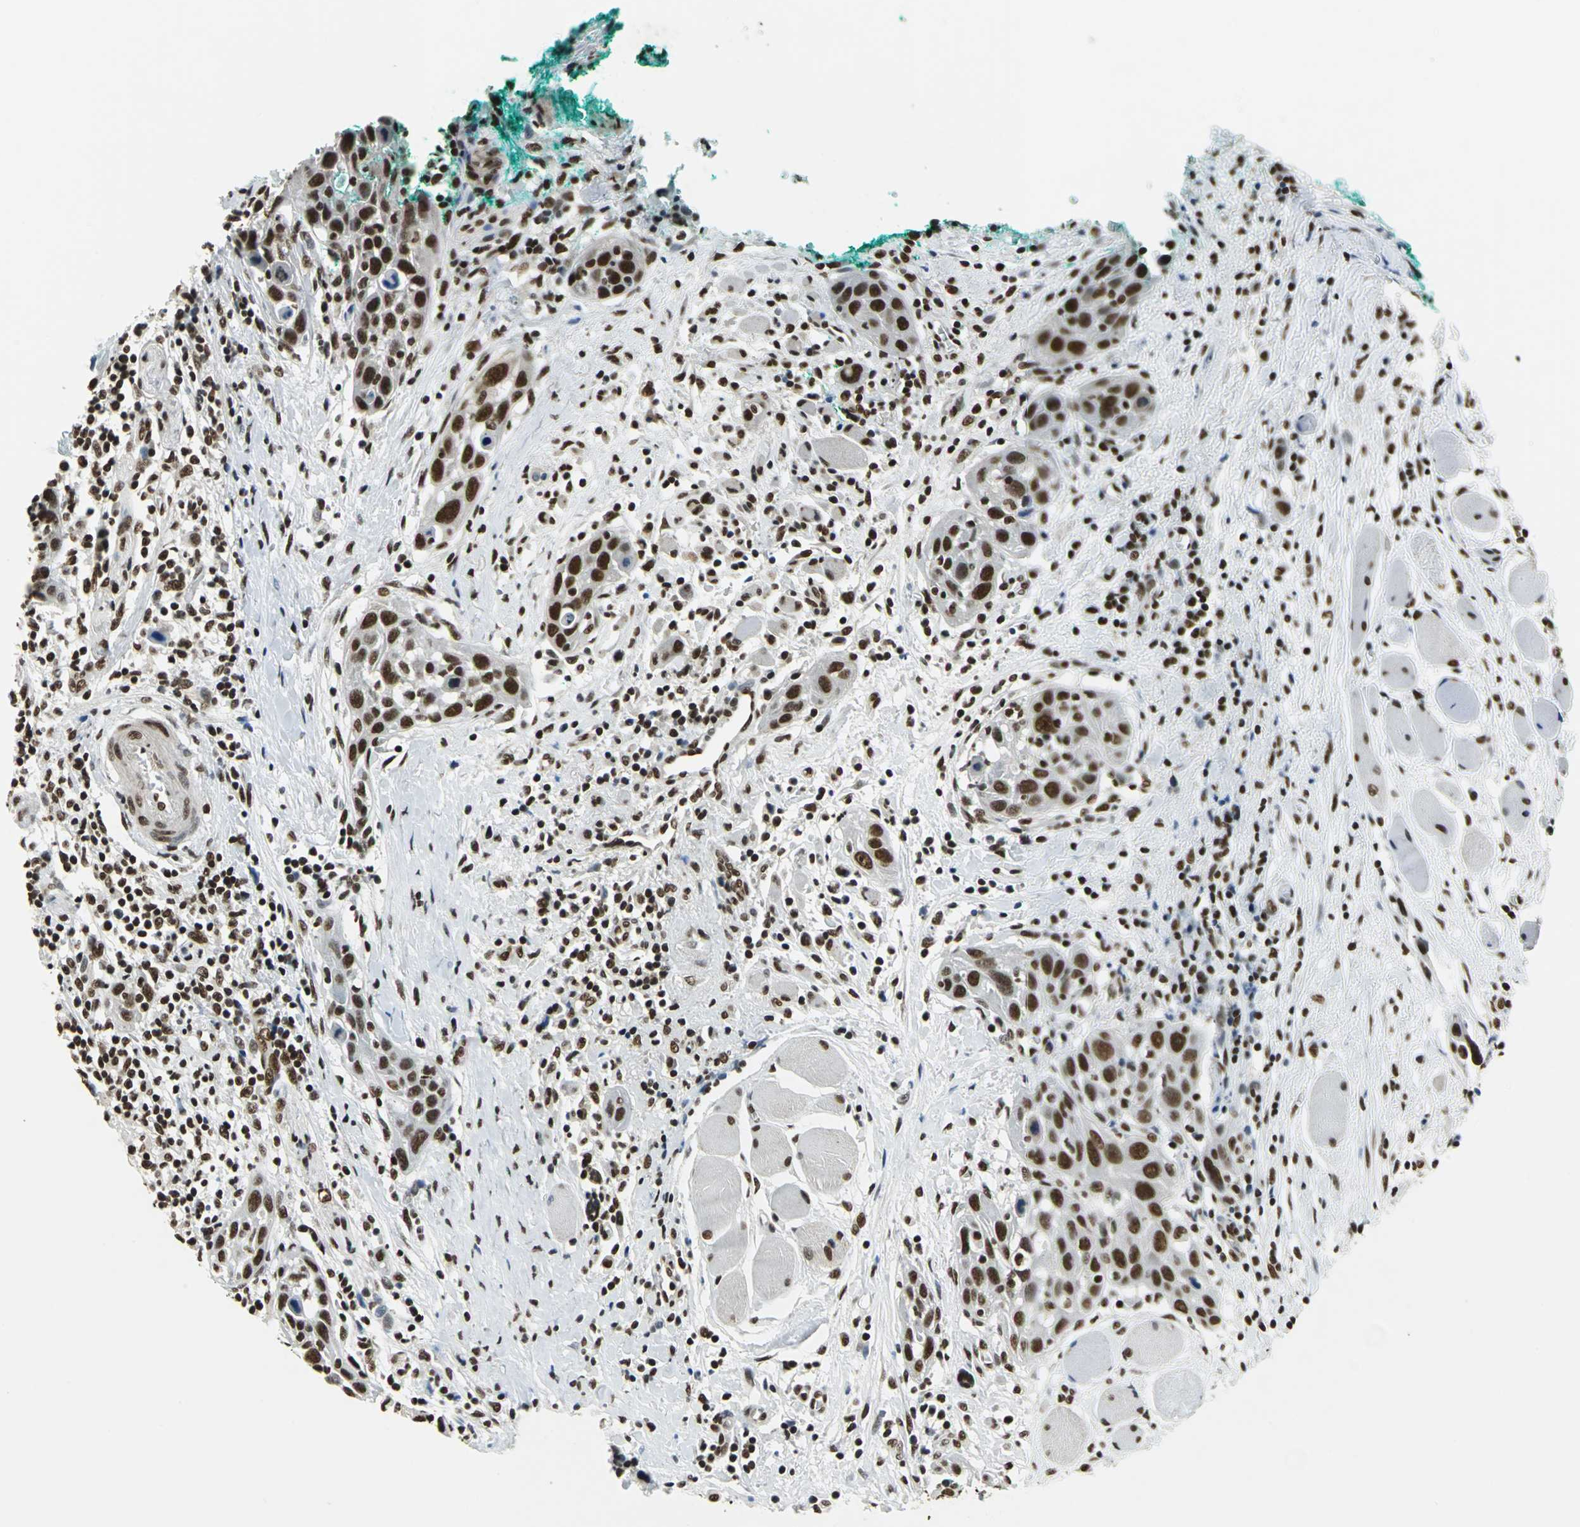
{"staining": {"intensity": "strong", "quantity": ">75%", "location": "nuclear"}, "tissue": "head and neck cancer", "cell_type": "Tumor cells", "image_type": "cancer", "snomed": [{"axis": "morphology", "description": "Squamous cell carcinoma, NOS"}, {"axis": "topography", "description": "Oral tissue"}, {"axis": "topography", "description": "Head-Neck"}], "caption": "This image displays immunohistochemistry staining of human head and neck cancer (squamous cell carcinoma), with high strong nuclear positivity in approximately >75% of tumor cells.", "gene": "RBM14", "patient": {"sex": "female", "age": 50}}